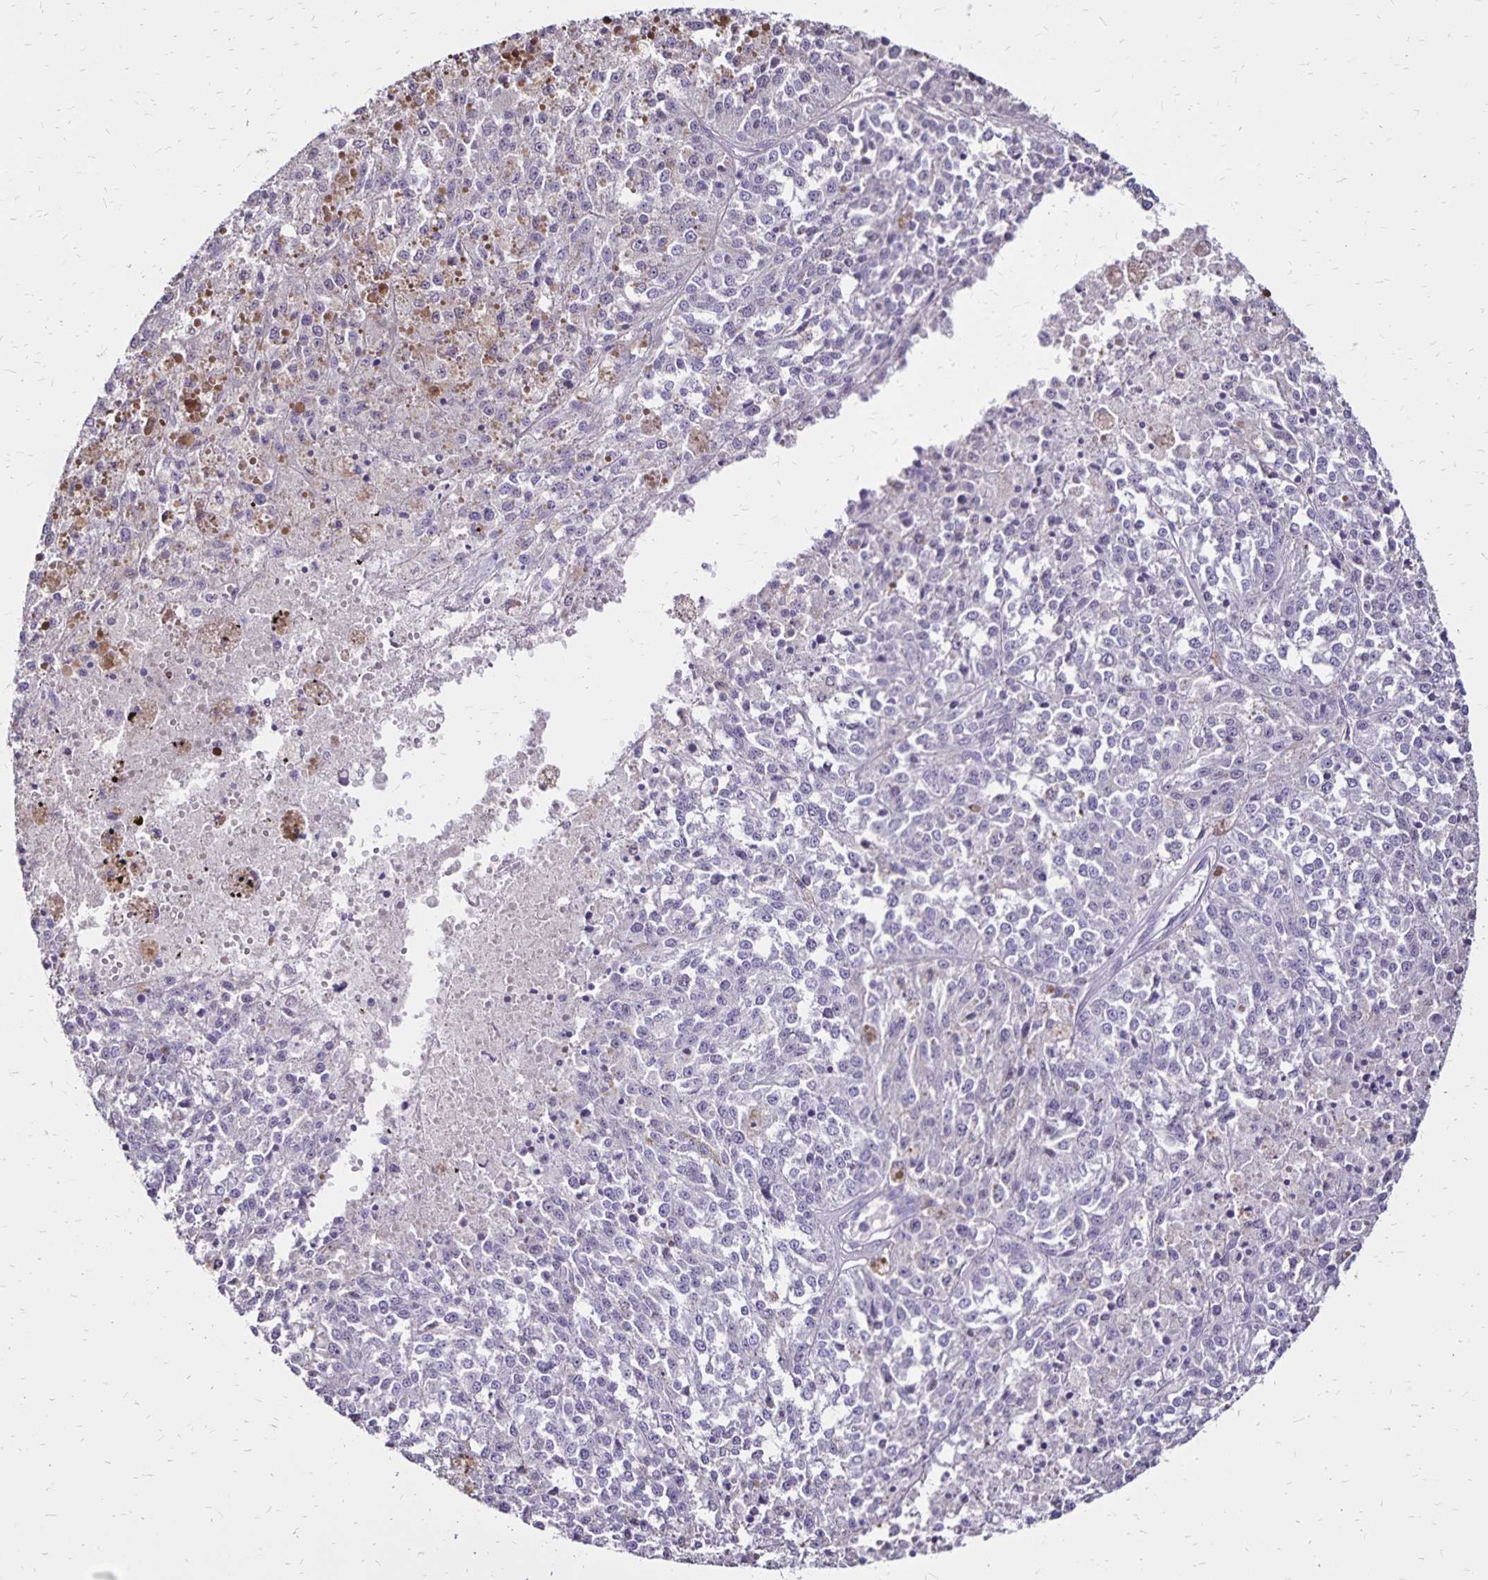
{"staining": {"intensity": "negative", "quantity": "none", "location": "none"}, "tissue": "melanoma", "cell_type": "Tumor cells", "image_type": "cancer", "snomed": [{"axis": "morphology", "description": "Malignant melanoma, Metastatic site"}, {"axis": "topography", "description": "Lymph node"}], "caption": "Protein analysis of malignant melanoma (metastatic site) displays no significant expression in tumor cells. Nuclei are stained in blue.", "gene": "SH3GL3", "patient": {"sex": "female", "age": 64}}